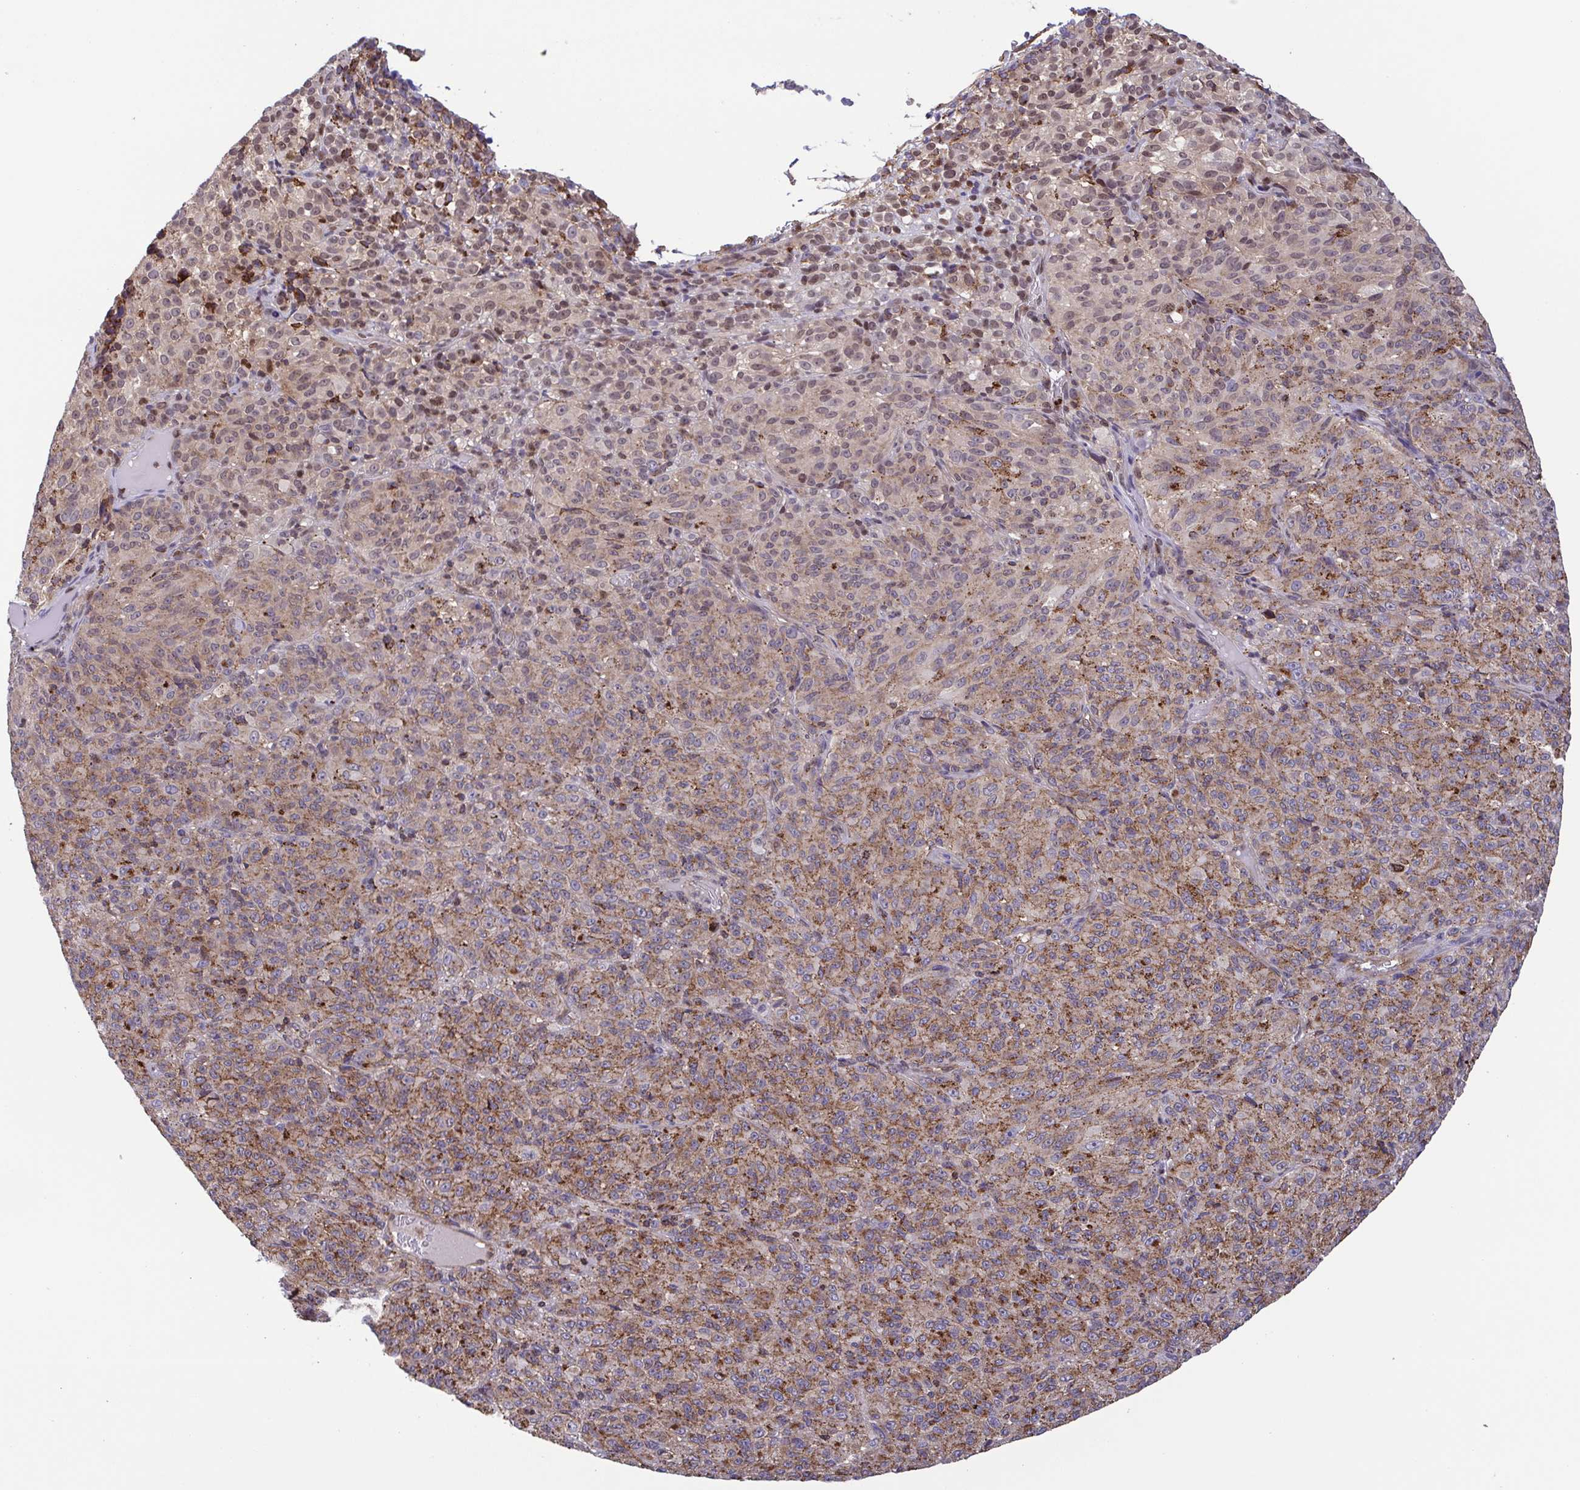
{"staining": {"intensity": "moderate", "quantity": ">75%", "location": "cytoplasmic/membranous,nuclear"}, "tissue": "melanoma", "cell_type": "Tumor cells", "image_type": "cancer", "snomed": [{"axis": "morphology", "description": "Malignant melanoma, Metastatic site"}, {"axis": "topography", "description": "Brain"}], "caption": "The image exhibits immunohistochemical staining of melanoma. There is moderate cytoplasmic/membranous and nuclear staining is seen in about >75% of tumor cells.", "gene": "CHMP1B", "patient": {"sex": "female", "age": 56}}